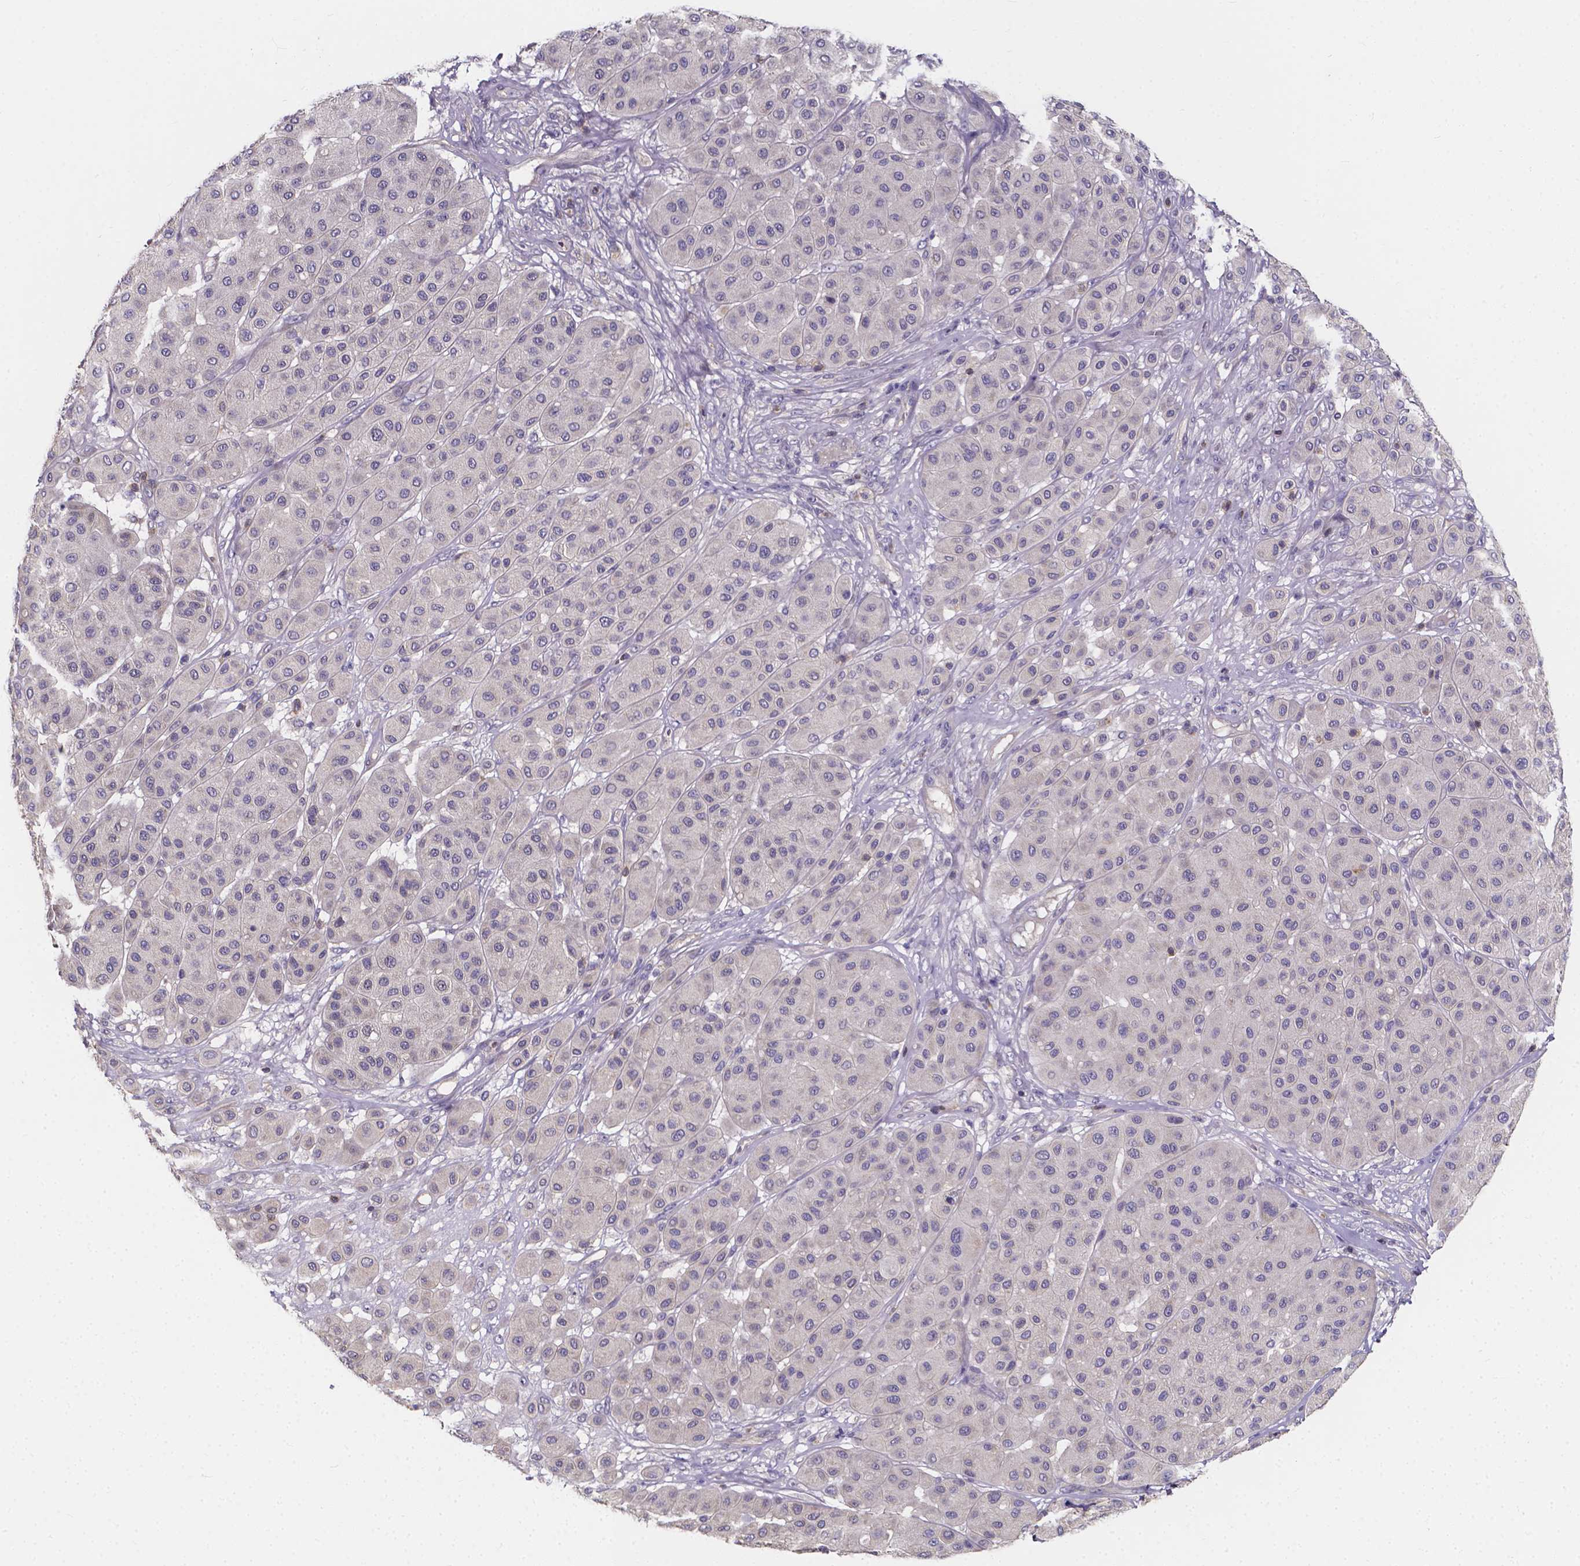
{"staining": {"intensity": "negative", "quantity": "none", "location": "none"}, "tissue": "melanoma", "cell_type": "Tumor cells", "image_type": "cancer", "snomed": [{"axis": "morphology", "description": "Malignant melanoma, Metastatic site"}, {"axis": "topography", "description": "Smooth muscle"}], "caption": "DAB (3,3'-diaminobenzidine) immunohistochemical staining of melanoma reveals no significant expression in tumor cells. Nuclei are stained in blue.", "gene": "THEMIS", "patient": {"sex": "male", "age": 41}}